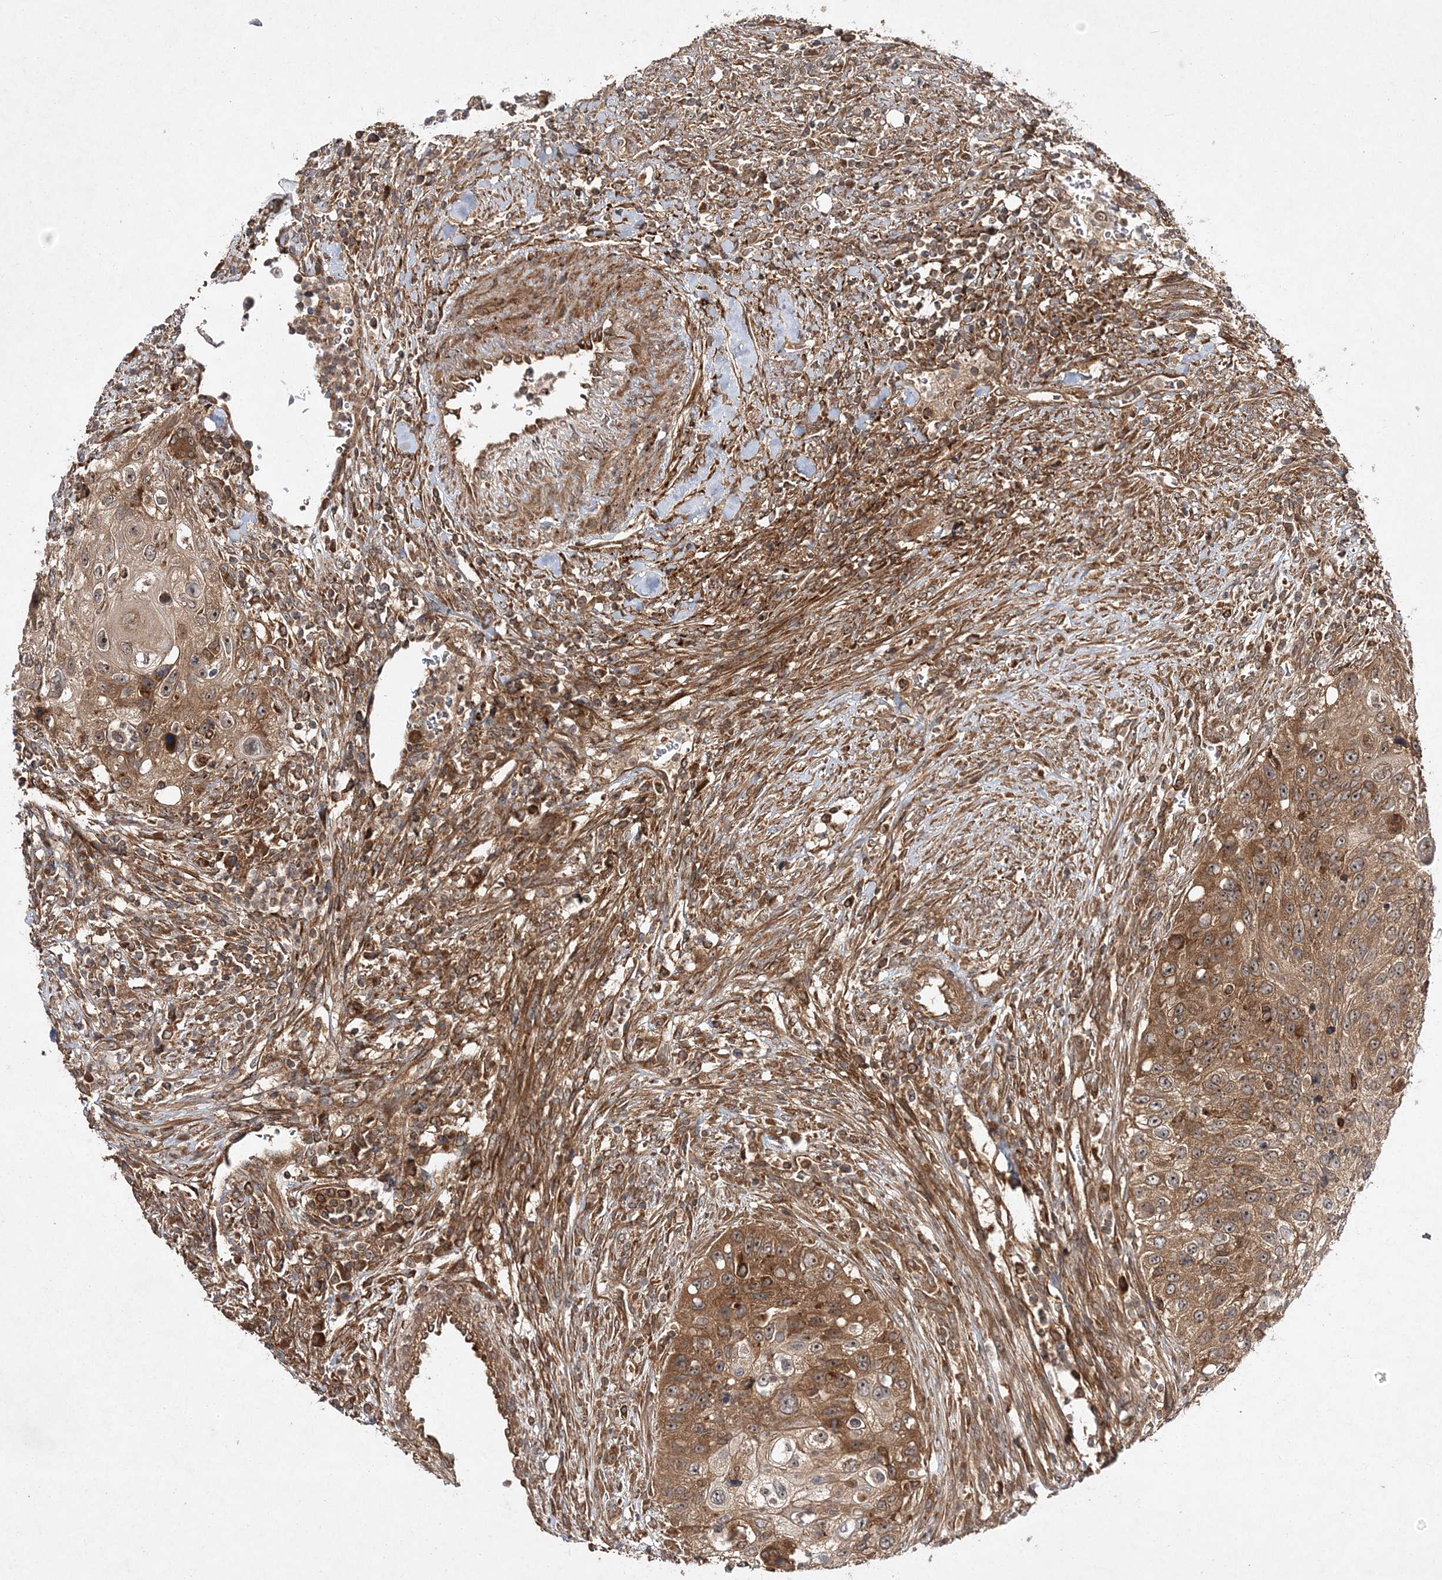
{"staining": {"intensity": "moderate", "quantity": ">75%", "location": "cytoplasmic/membranous"}, "tissue": "urothelial cancer", "cell_type": "Tumor cells", "image_type": "cancer", "snomed": [{"axis": "morphology", "description": "Urothelial carcinoma, High grade"}, {"axis": "topography", "description": "Urinary bladder"}], "caption": "High-grade urothelial carcinoma stained for a protein shows moderate cytoplasmic/membranous positivity in tumor cells.", "gene": "TMEM9B", "patient": {"sex": "female", "age": 60}}